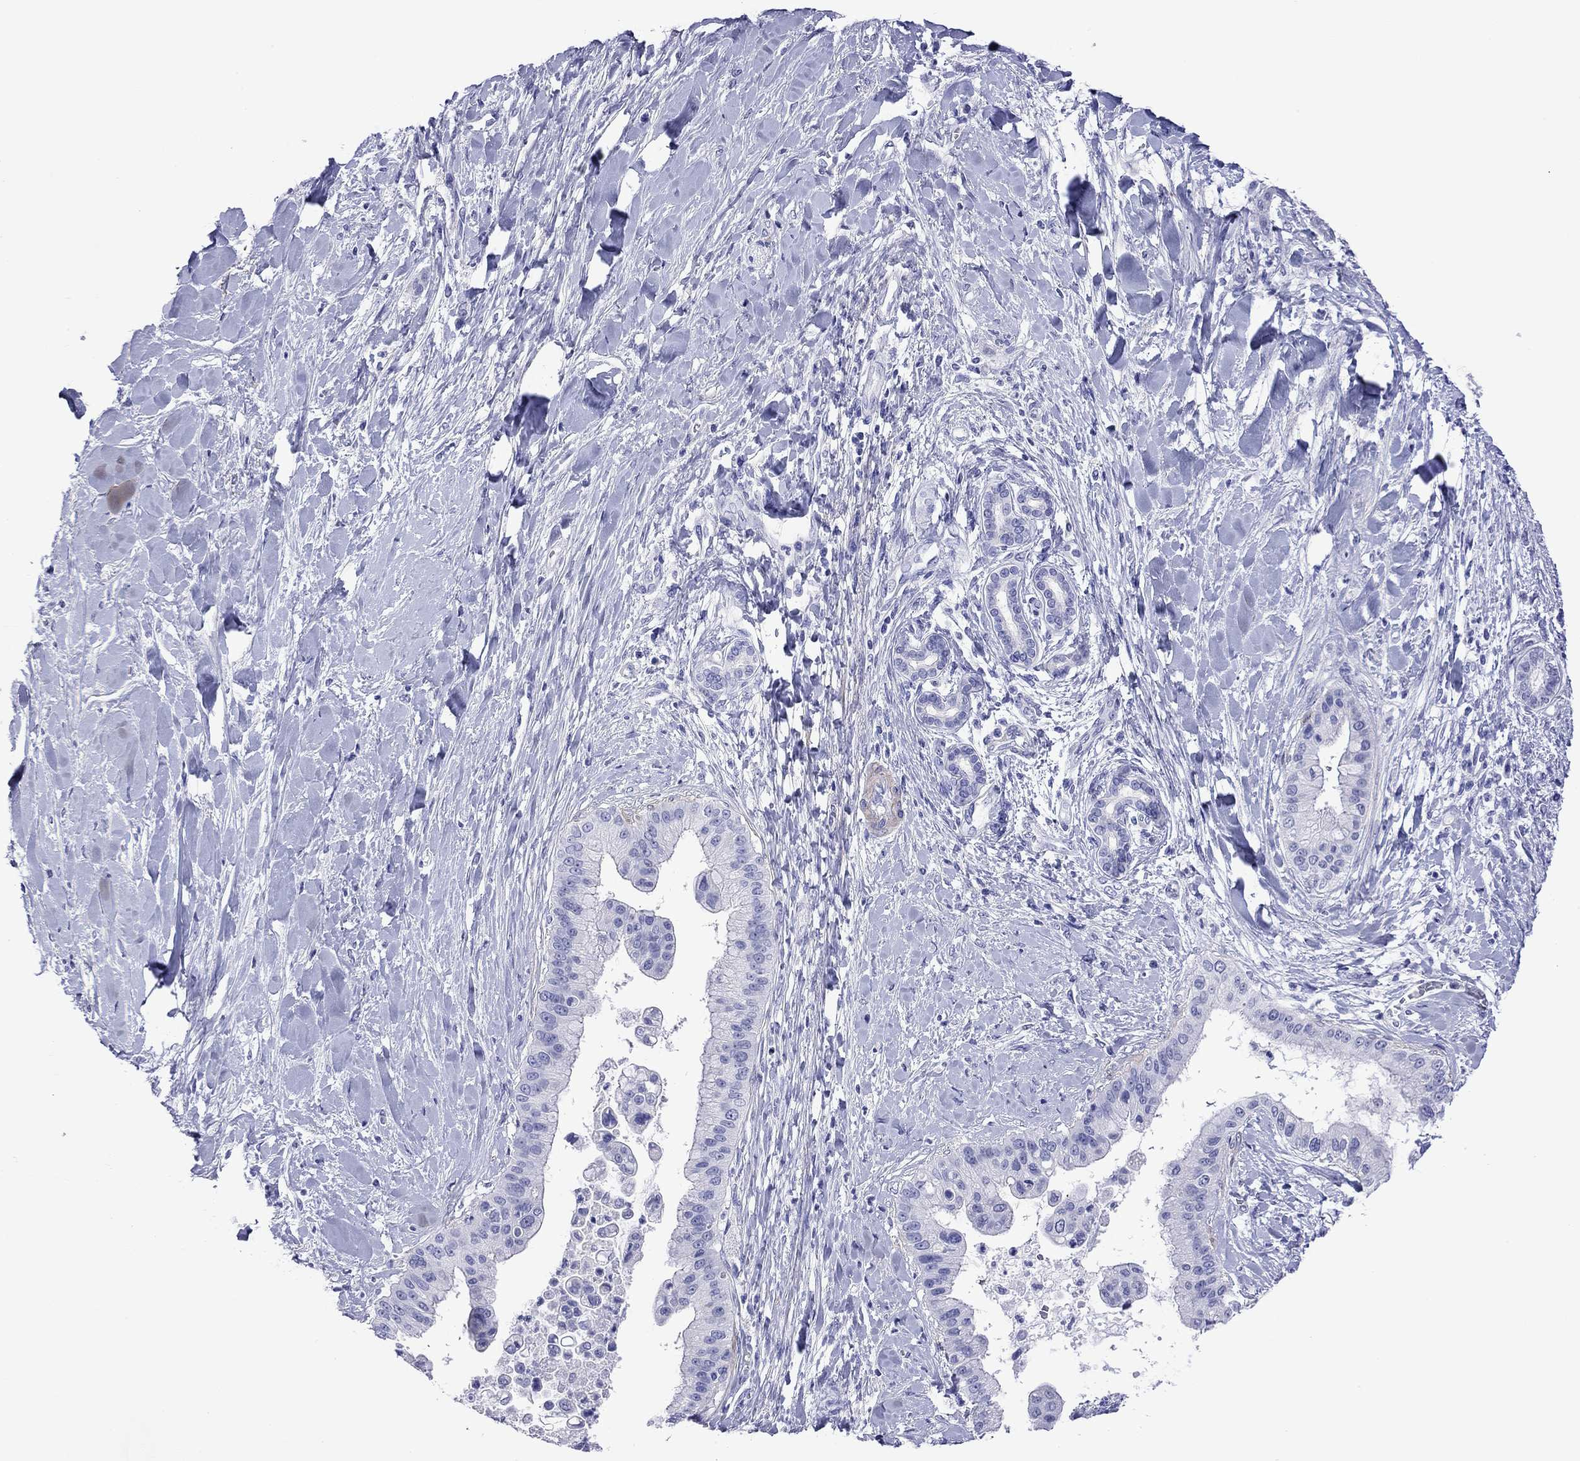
{"staining": {"intensity": "negative", "quantity": "none", "location": "none"}, "tissue": "liver cancer", "cell_type": "Tumor cells", "image_type": "cancer", "snomed": [{"axis": "morphology", "description": "Cholangiocarcinoma"}, {"axis": "topography", "description": "Liver"}], "caption": "Liver cancer was stained to show a protein in brown. There is no significant expression in tumor cells.", "gene": "KIAA2012", "patient": {"sex": "female", "age": 54}}